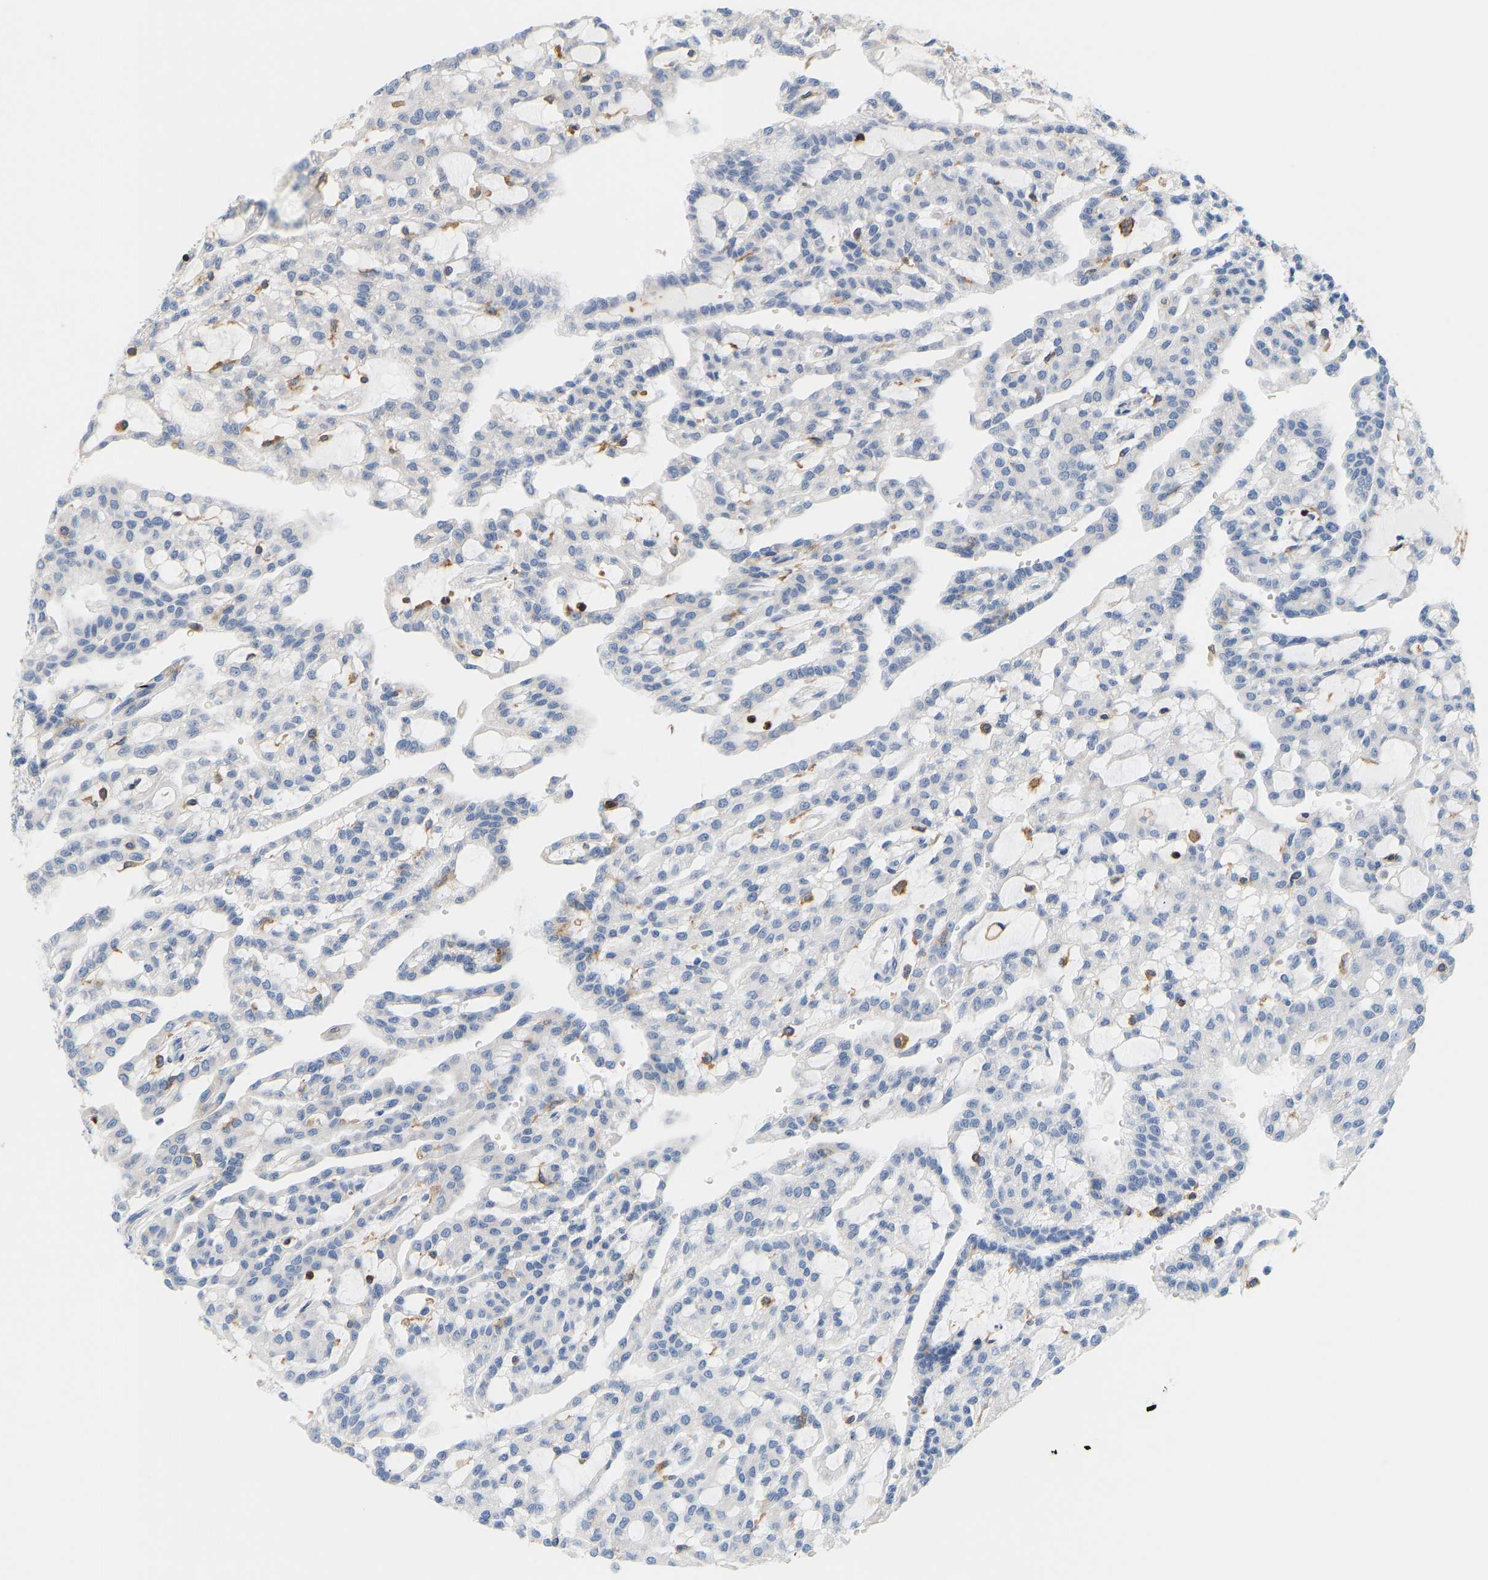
{"staining": {"intensity": "negative", "quantity": "none", "location": "none"}, "tissue": "renal cancer", "cell_type": "Tumor cells", "image_type": "cancer", "snomed": [{"axis": "morphology", "description": "Adenocarcinoma, NOS"}, {"axis": "topography", "description": "Kidney"}], "caption": "DAB immunohistochemical staining of renal cancer (adenocarcinoma) reveals no significant expression in tumor cells.", "gene": "EVL", "patient": {"sex": "male", "age": 63}}